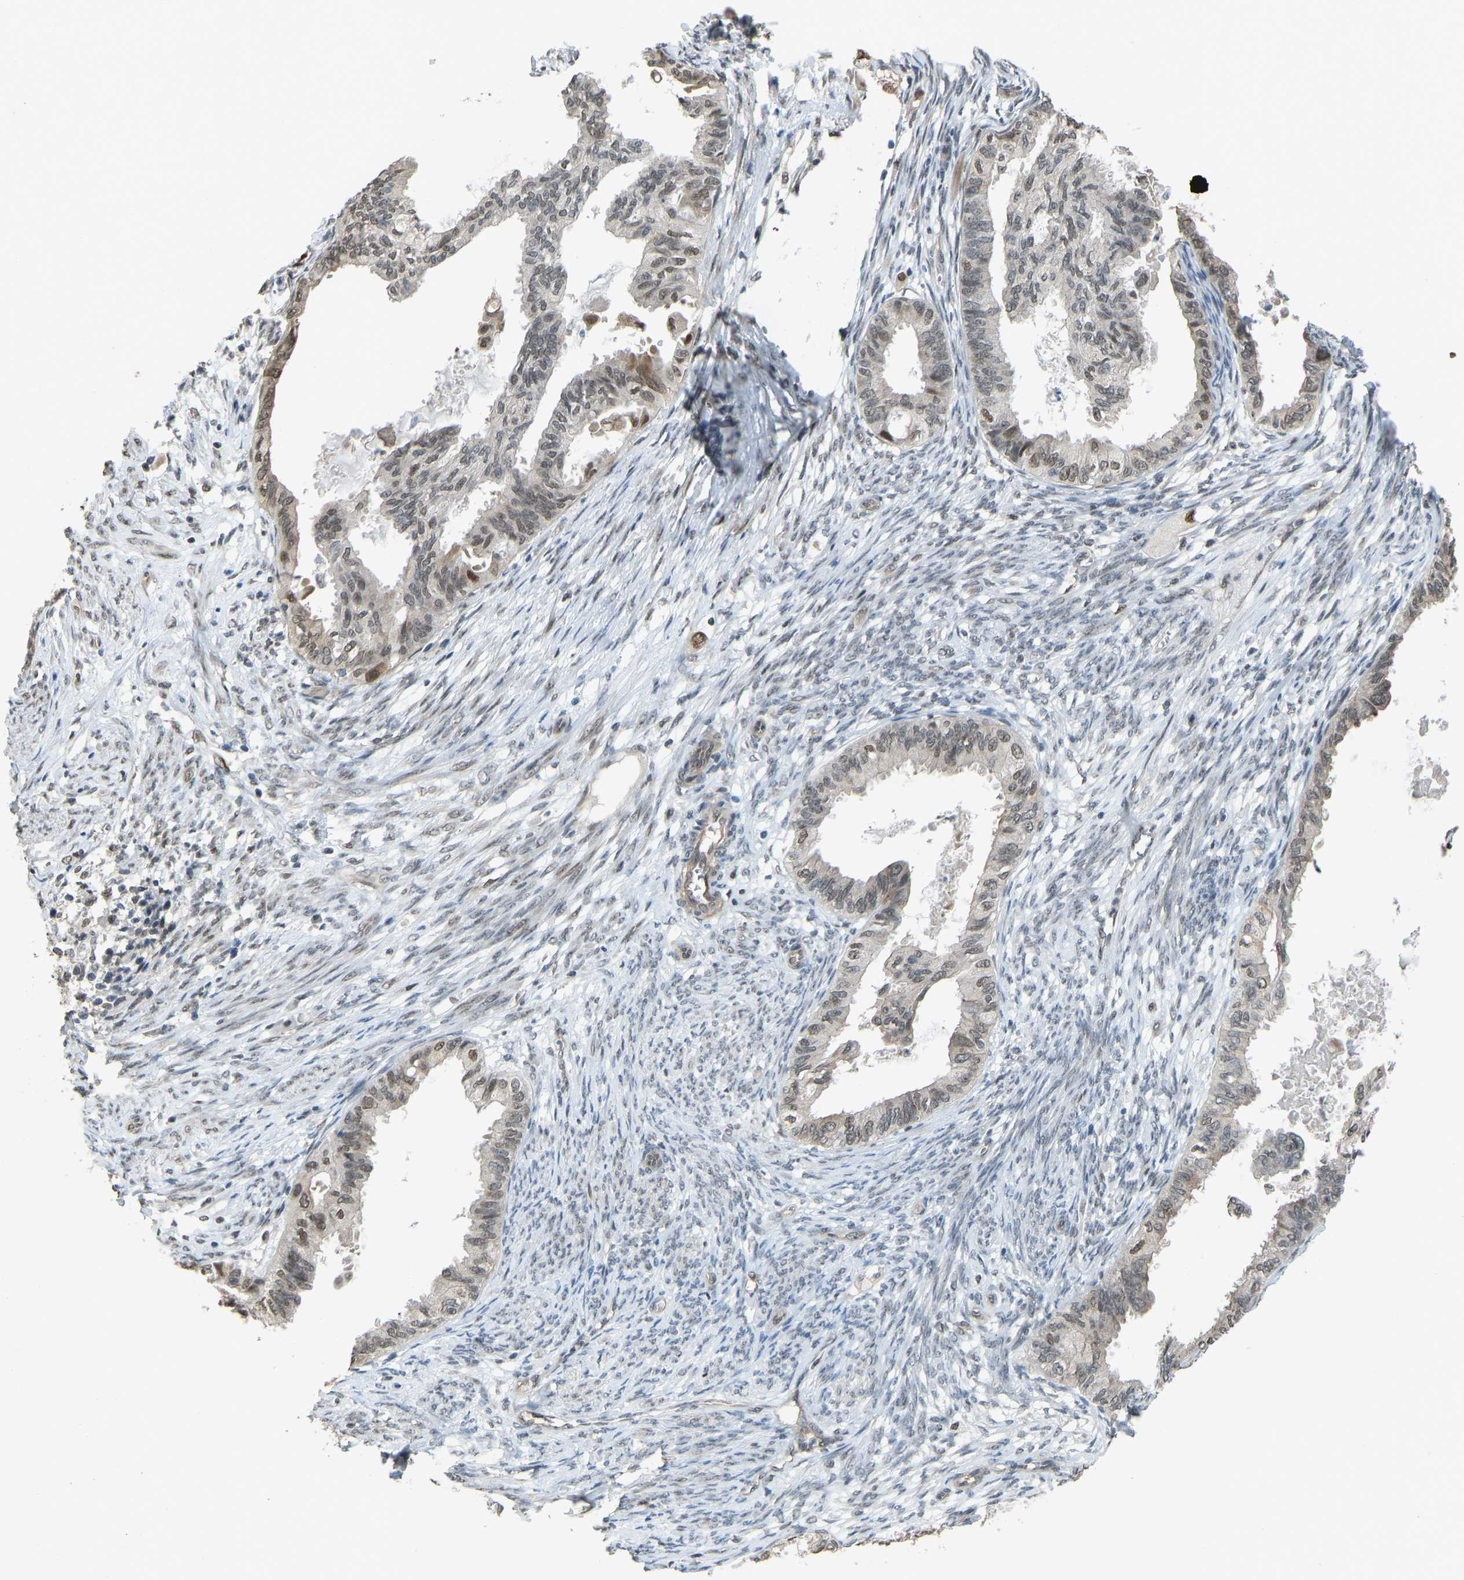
{"staining": {"intensity": "weak", "quantity": "25%-75%", "location": "nuclear"}, "tissue": "cervical cancer", "cell_type": "Tumor cells", "image_type": "cancer", "snomed": [{"axis": "morphology", "description": "Normal tissue, NOS"}, {"axis": "morphology", "description": "Adenocarcinoma, NOS"}, {"axis": "topography", "description": "Cervix"}, {"axis": "topography", "description": "Endometrium"}], "caption": "Immunohistochemistry (DAB) staining of cervical cancer shows weak nuclear protein expression in approximately 25%-75% of tumor cells. (DAB (3,3'-diaminobenzidine) IHC with brightfield microscopy, high magnification).", "gene": "KPNA6", "patient": {"sex": "female", "age": 86}}